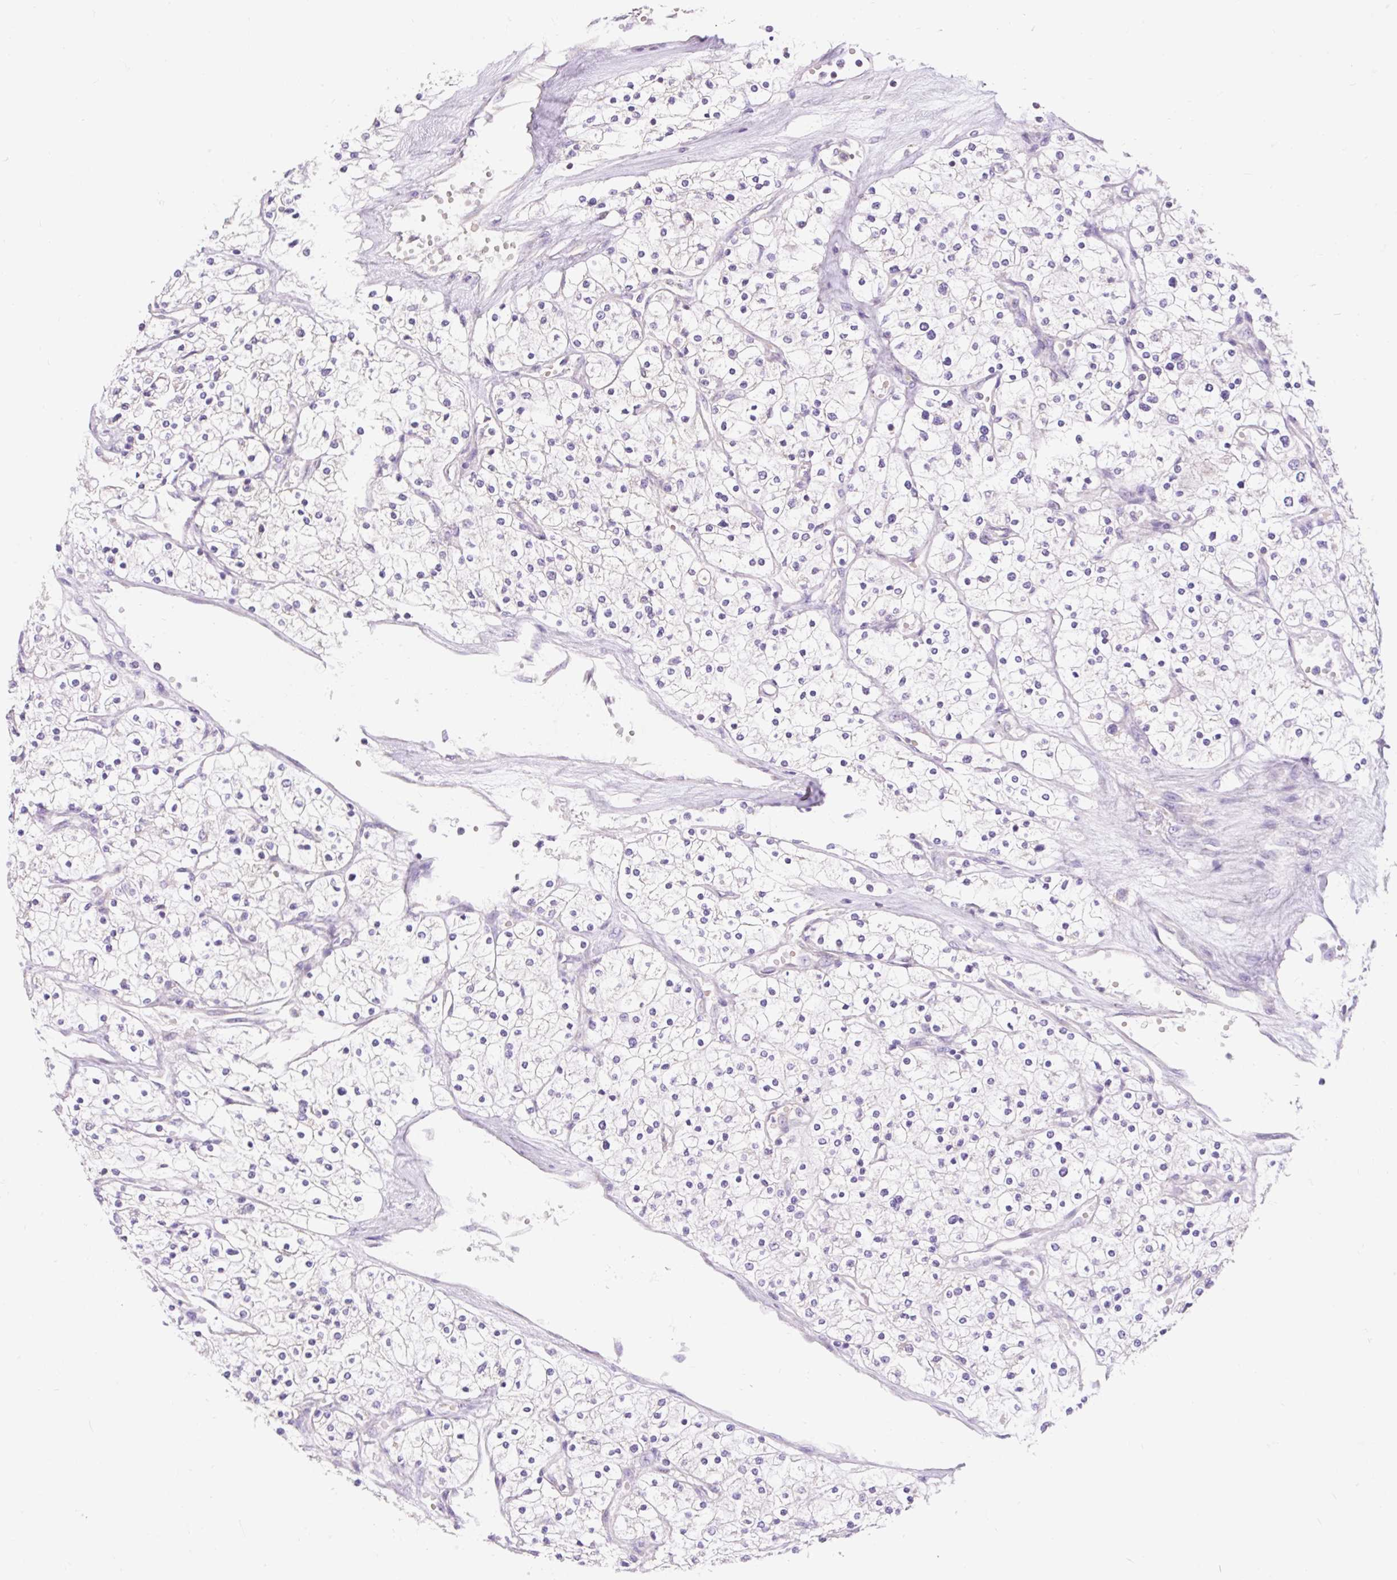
{"staining": {"intensity": "negative", "quantity": "none", "location": "none"}, "tissue": "renal cancer", "cell_type": "Tumor cells", "image_type": "cancer", "snomed": [{"axis": "morphology", "description": "Adenocarcinoma, NOS"}, {"axis": "topography", "description": "Kidney"}], "caption": "The photomicrograph shows no significant expression in tumor cells of adenocarcinoma (renal).", "gene": "PMAIP1", "patient": {"sex": "male", "age": 80}}